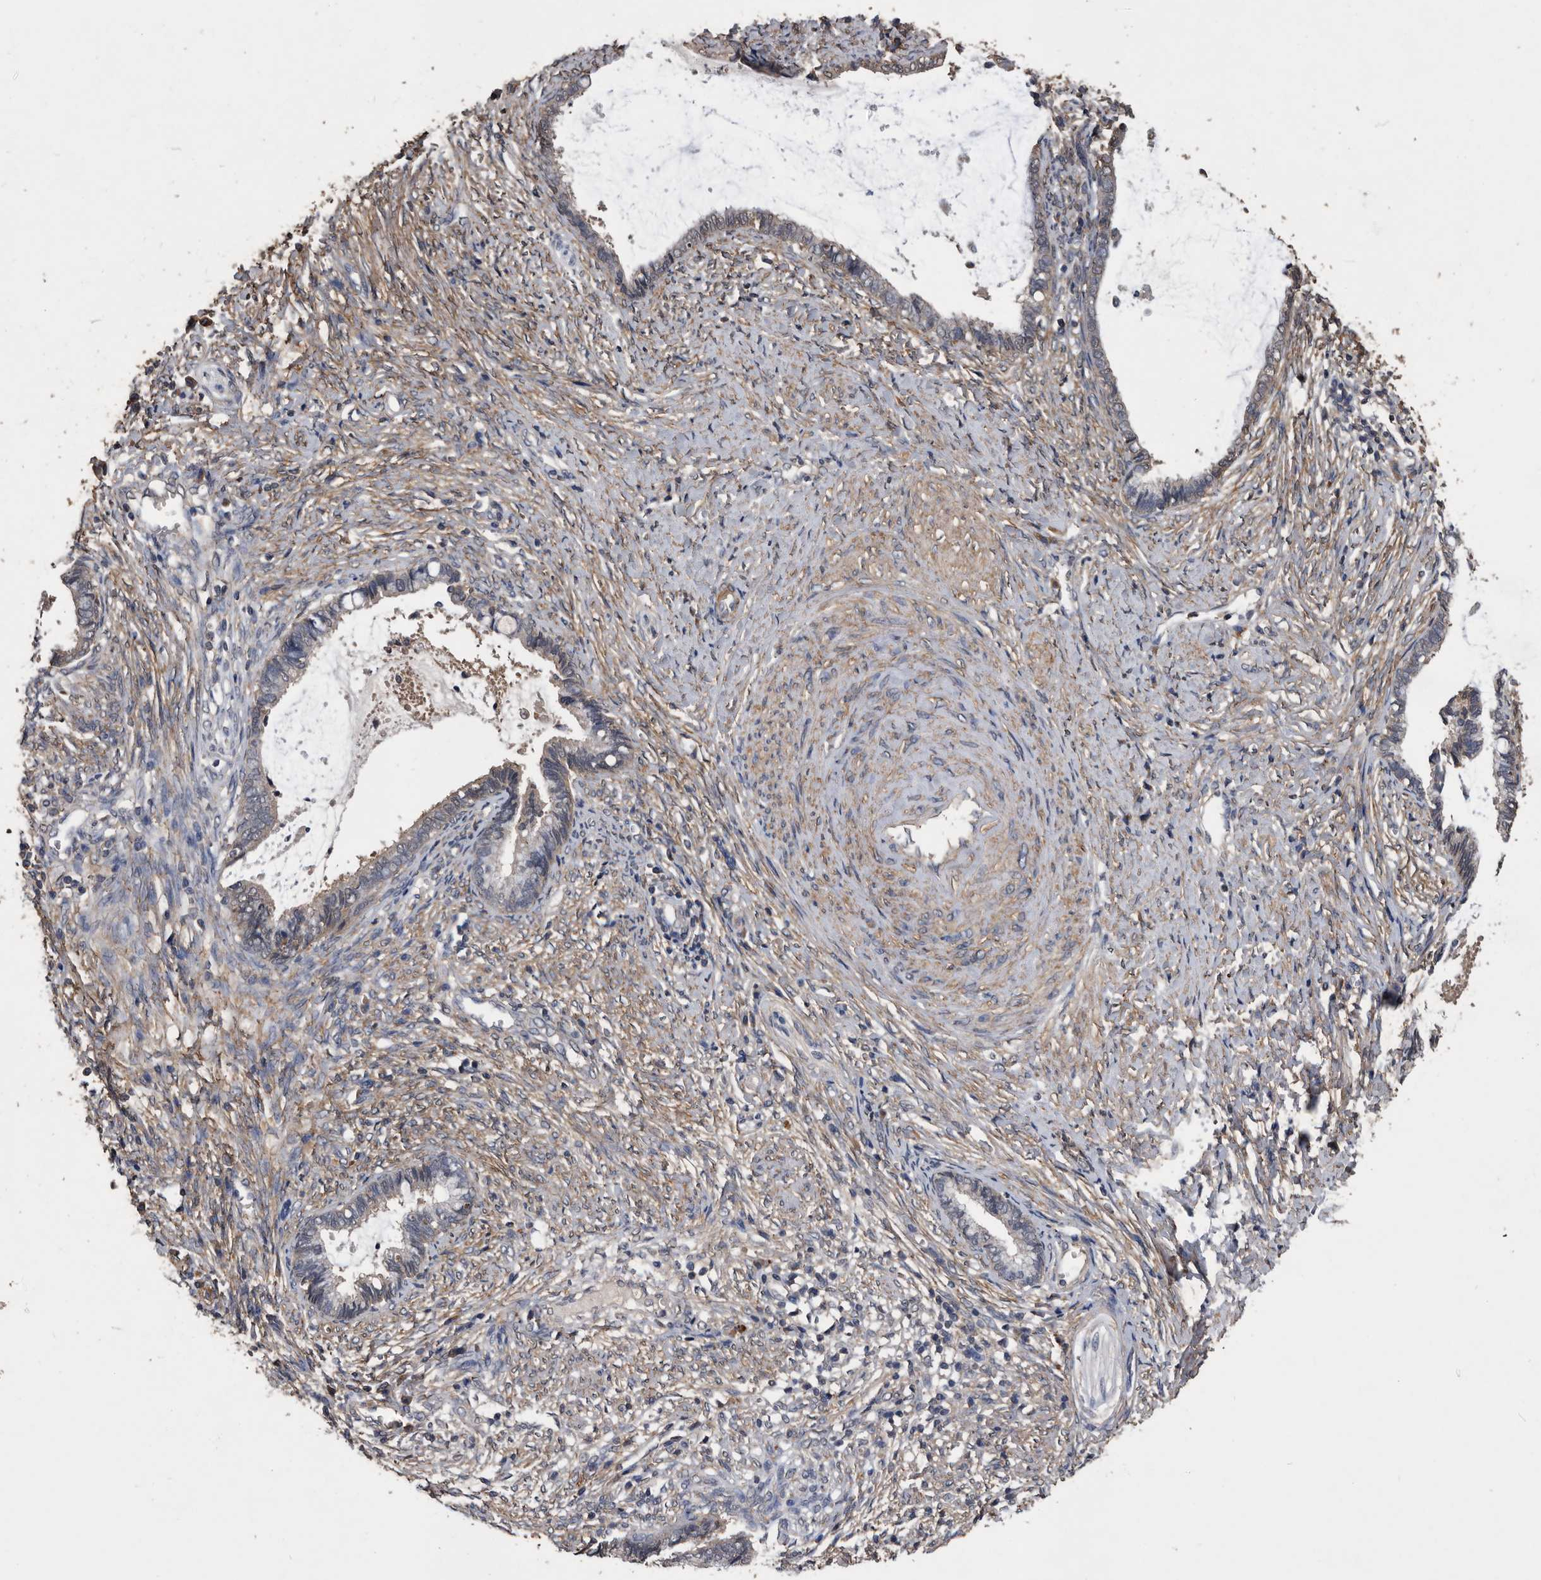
{"staining": {"intensity": "weak", "quantity": "<25%", "location": "cytoplasmic/membranous"}, "tissue": "cervical cancer", "cell_type": "Tumor cells", "image_type": "cancer", "snomed": [{"axis": "morphology", "description": "Adenocarcinoma, NOS"}, {"axis": "topography", "description": "Cervix"}], "caption": "This is an IHC micrograph of human adenocarcinoma (cervical). There is no positivity in tumor cells.", "gene": "NRBP1", "patient": {"sex": "female", "age": 44}}